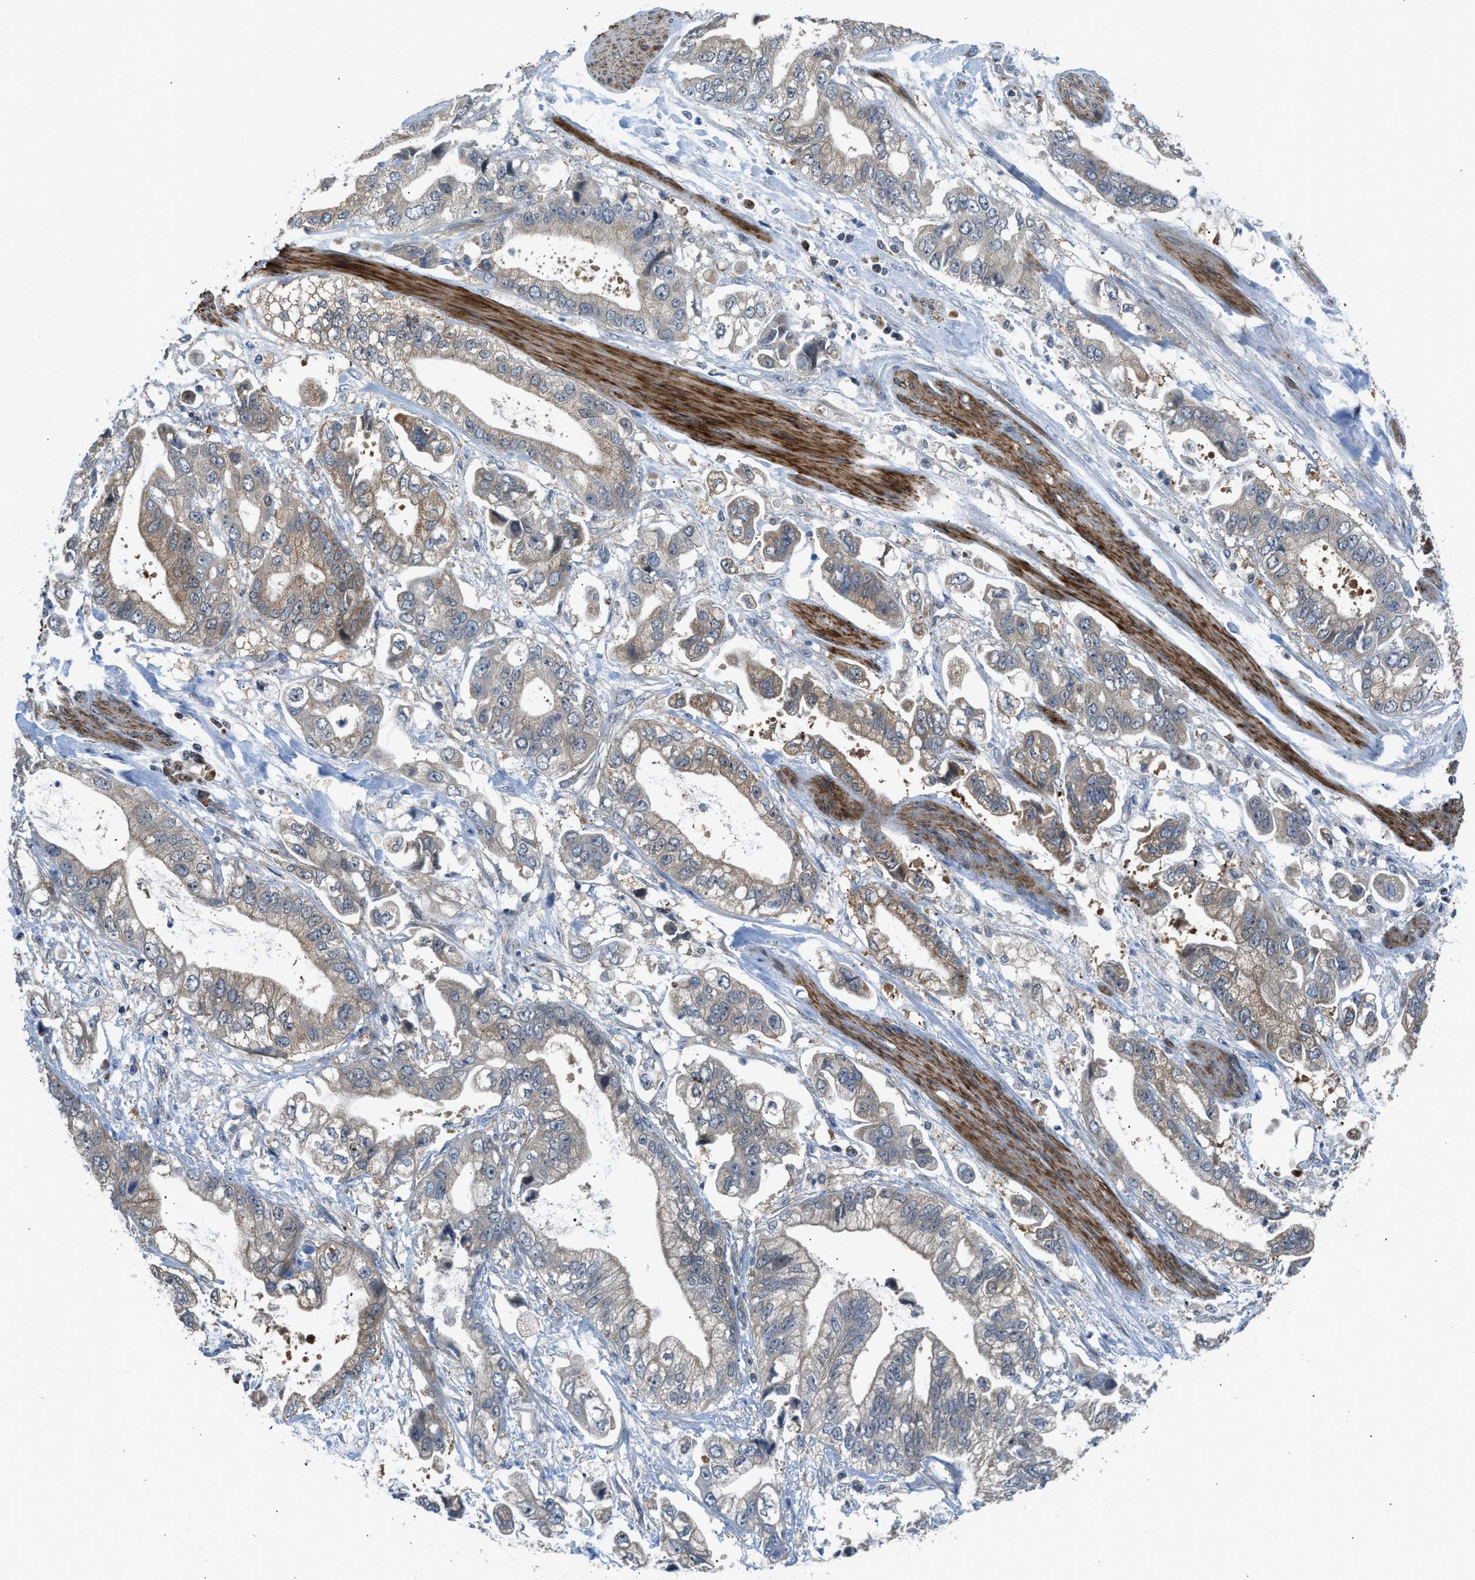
{"staining": {"intensity": "weak", "quantity": ">75%", "location": "cytoplasmic/membranous"}, "tissue": "stomach cancer", "cell_type": "Tumor cells", "image_type": "cancer", "snomed": [{"axis": "morphology", "description": "Normal tissue, NOS"}, {"axis": "morphology", "description": "Adenocarcinoma, NOS"}, {"axis": "topography", "description": "Stomach"}], "caption": "Tumor cells demonstrate low levels of weak cytoplasmic/membranous expression in about >75% of cells in human adenocarcinoma (stomach). Nuclei are stained in blue.", "gene": "SESN2", "patient": {"sex": "male", "age": 62}}